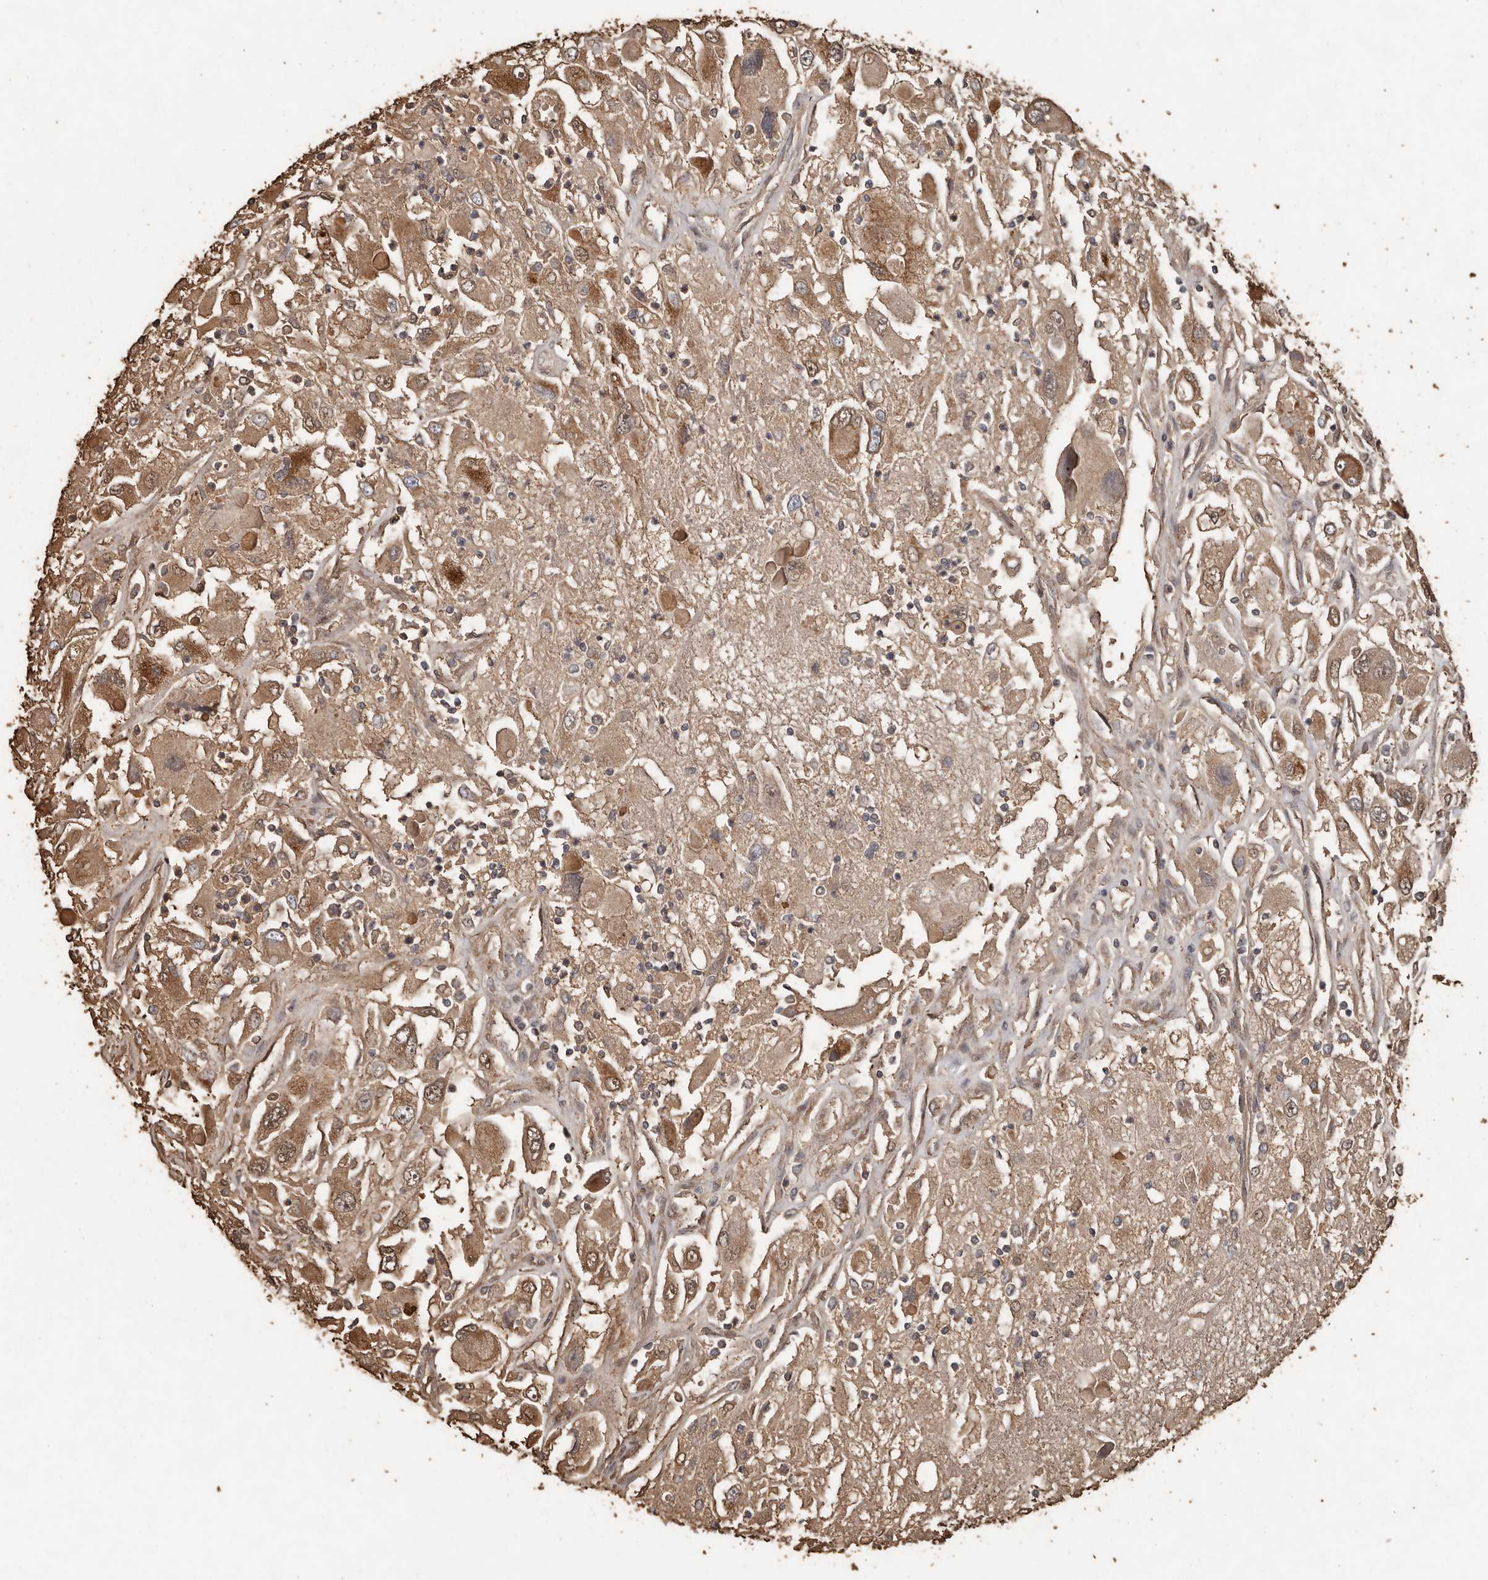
{"staining": {"intensity": "moderate", "quantity": ">75%", "location": "cytoplasmic/membranous"}, "tissue": "renal cancer", "cell_type": "Tumor cells", "image_type": "cancer", "snomed": [{"axis": "morphology", "description": "Adenocarcinoma, NOS"}, {"axis": "topography", "description": "Kidney"}], "caption": "Protein staining of renal adenocarcinoma tissue reveals moderate cytoplasmic/membranous positivity in about >75% of tumor cells.", "gene": "RANBP17", "patient": {"sex": "female", "age": 52}}